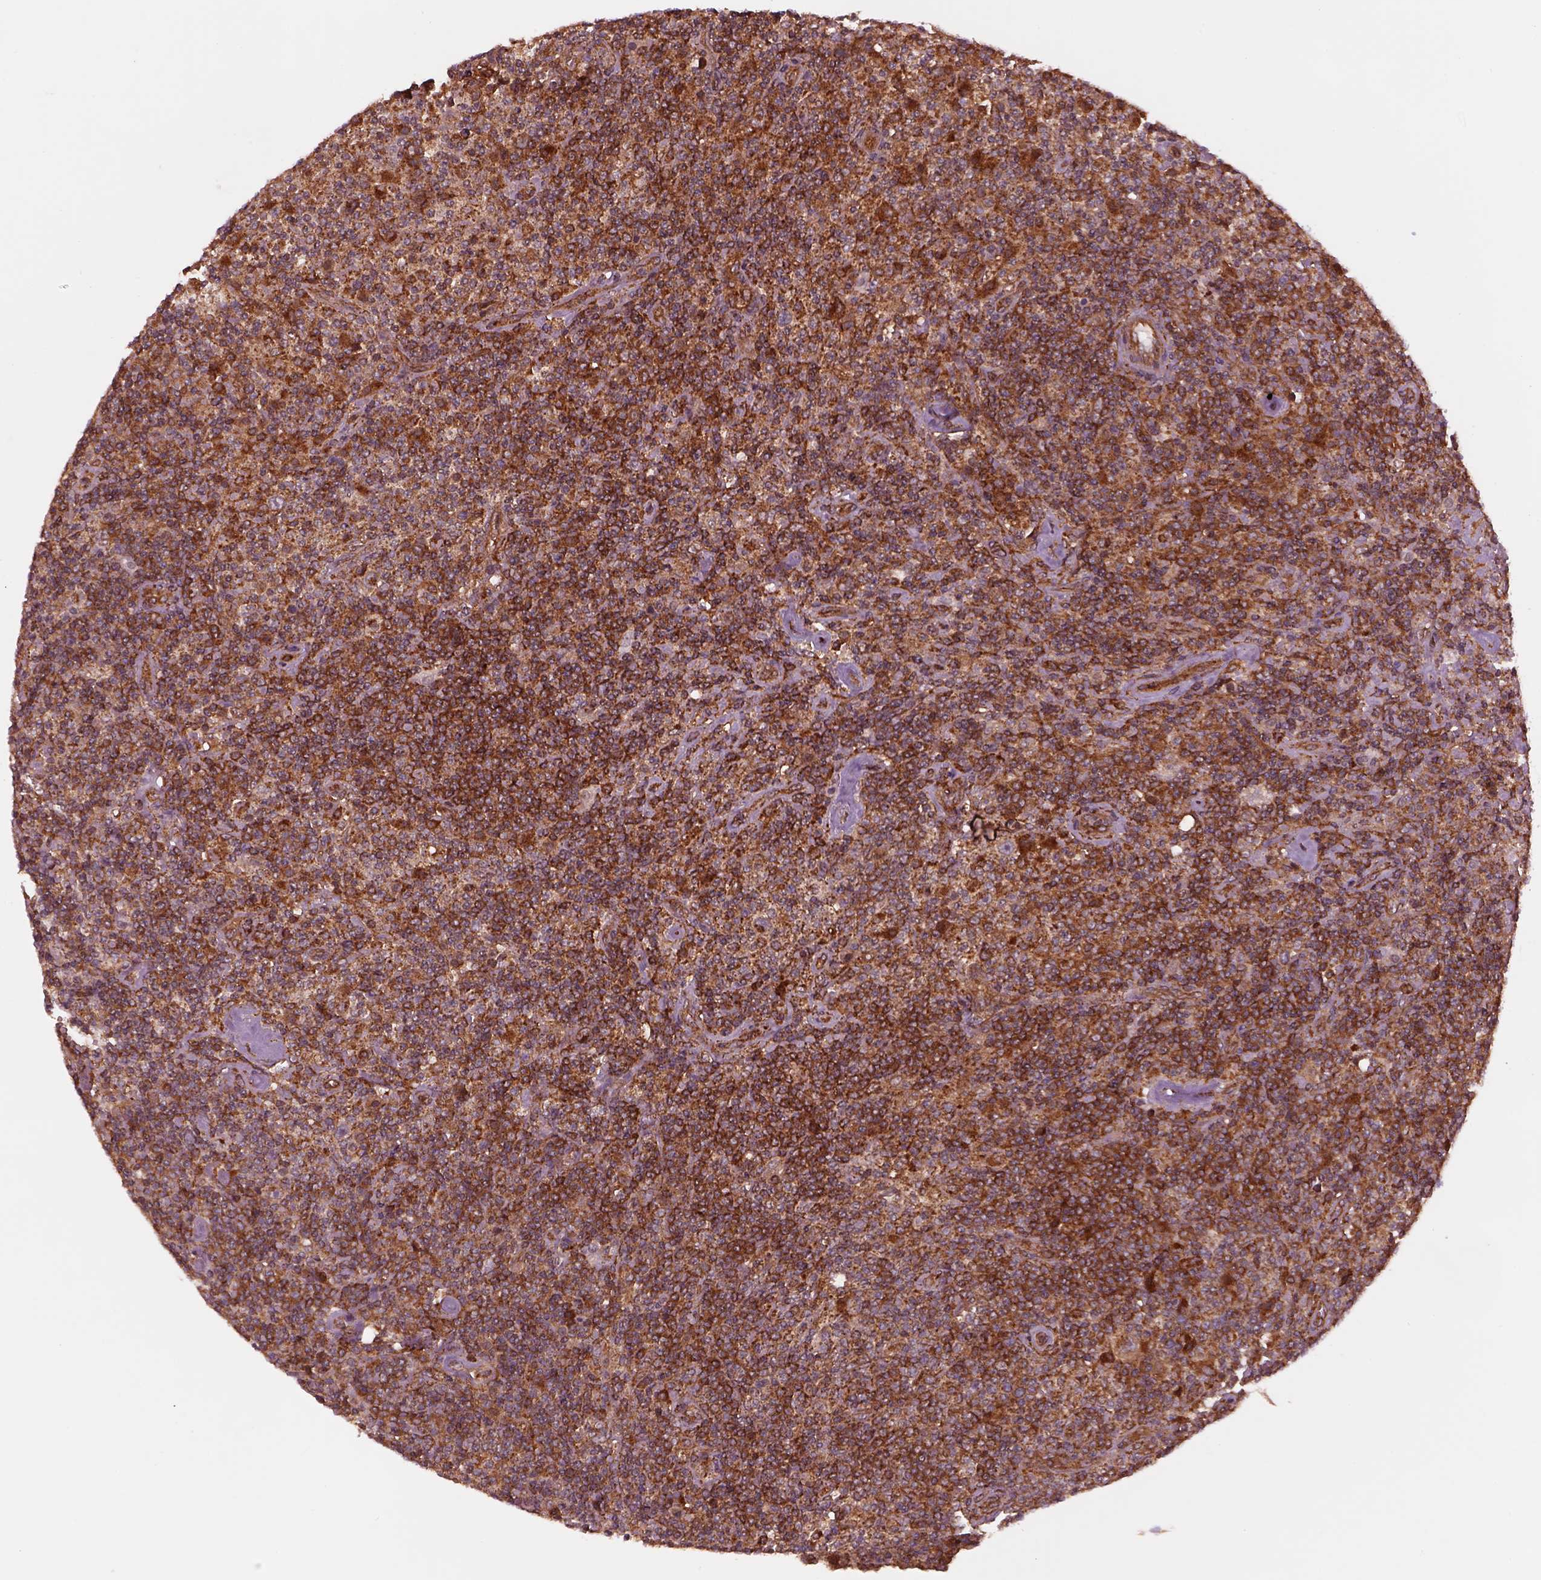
{"staining": {"intensity": "strong", "quantity": ">75%", "location": "cytoplasmic/membranous"}, "tissue": "lymphoma", "cell_type": "Tumor cells", "image_type": "cancer", "snomed": [{"axis": "morphology", "description": "Hodgkin's disease, NOS"}, {"axis": "topography", "description": "Lymph node"}], "caption": "Human lymphoma stained for a protein (brown) exhibits strong cytoplasmic/membranous positive staining in approximately >75% of tumor cells.", "gene": "WASHC2A", "patient": {"sex": "male", "age": 70}}